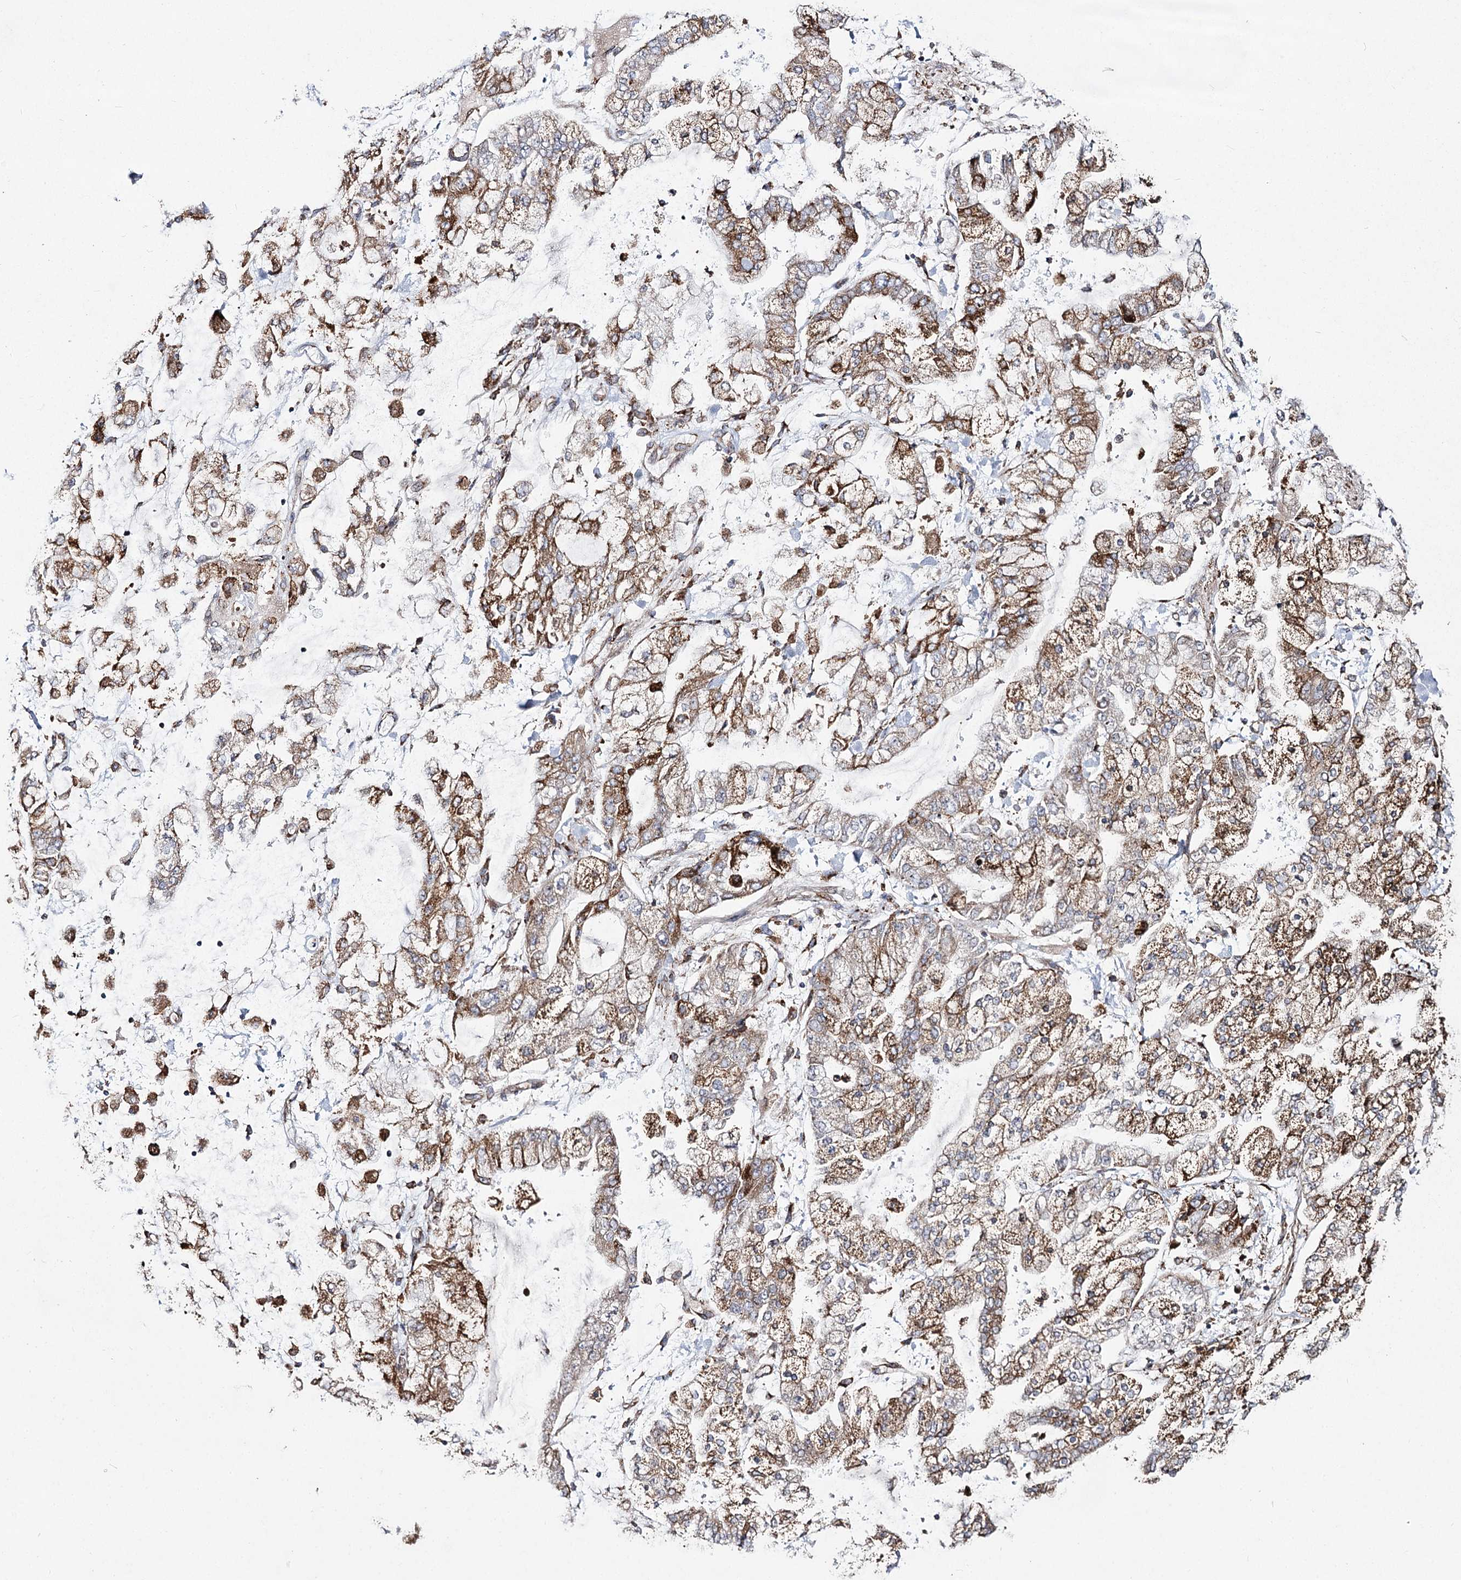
{"staining": {"intensity": "moderate", "quantity": ">75%", "location": "cytoplasmic/membranous"}, "tissue": "stomach cancer", "cell_type": "Tumor cells", "image_type": "cancer", "snomed": [{"axis": "morphology", "description": "Normal tissue, NOS"}, {"axis": "morphology", "description": "Adenocarcinoma, NOS"}, {"axis": "topography", "description": "Stomach, upper"}, {"axis": "topography", "description": "Stomach"}], "caption": "Moderate cytoplasmic/membranous staining for a protein is seen in about >75% of tumor cells of adenocarcinoma (stomach) using immunohistochemistry (IHC).", "gene": "NHLRC2", "patient": {"sex": "male", "age": 76}}